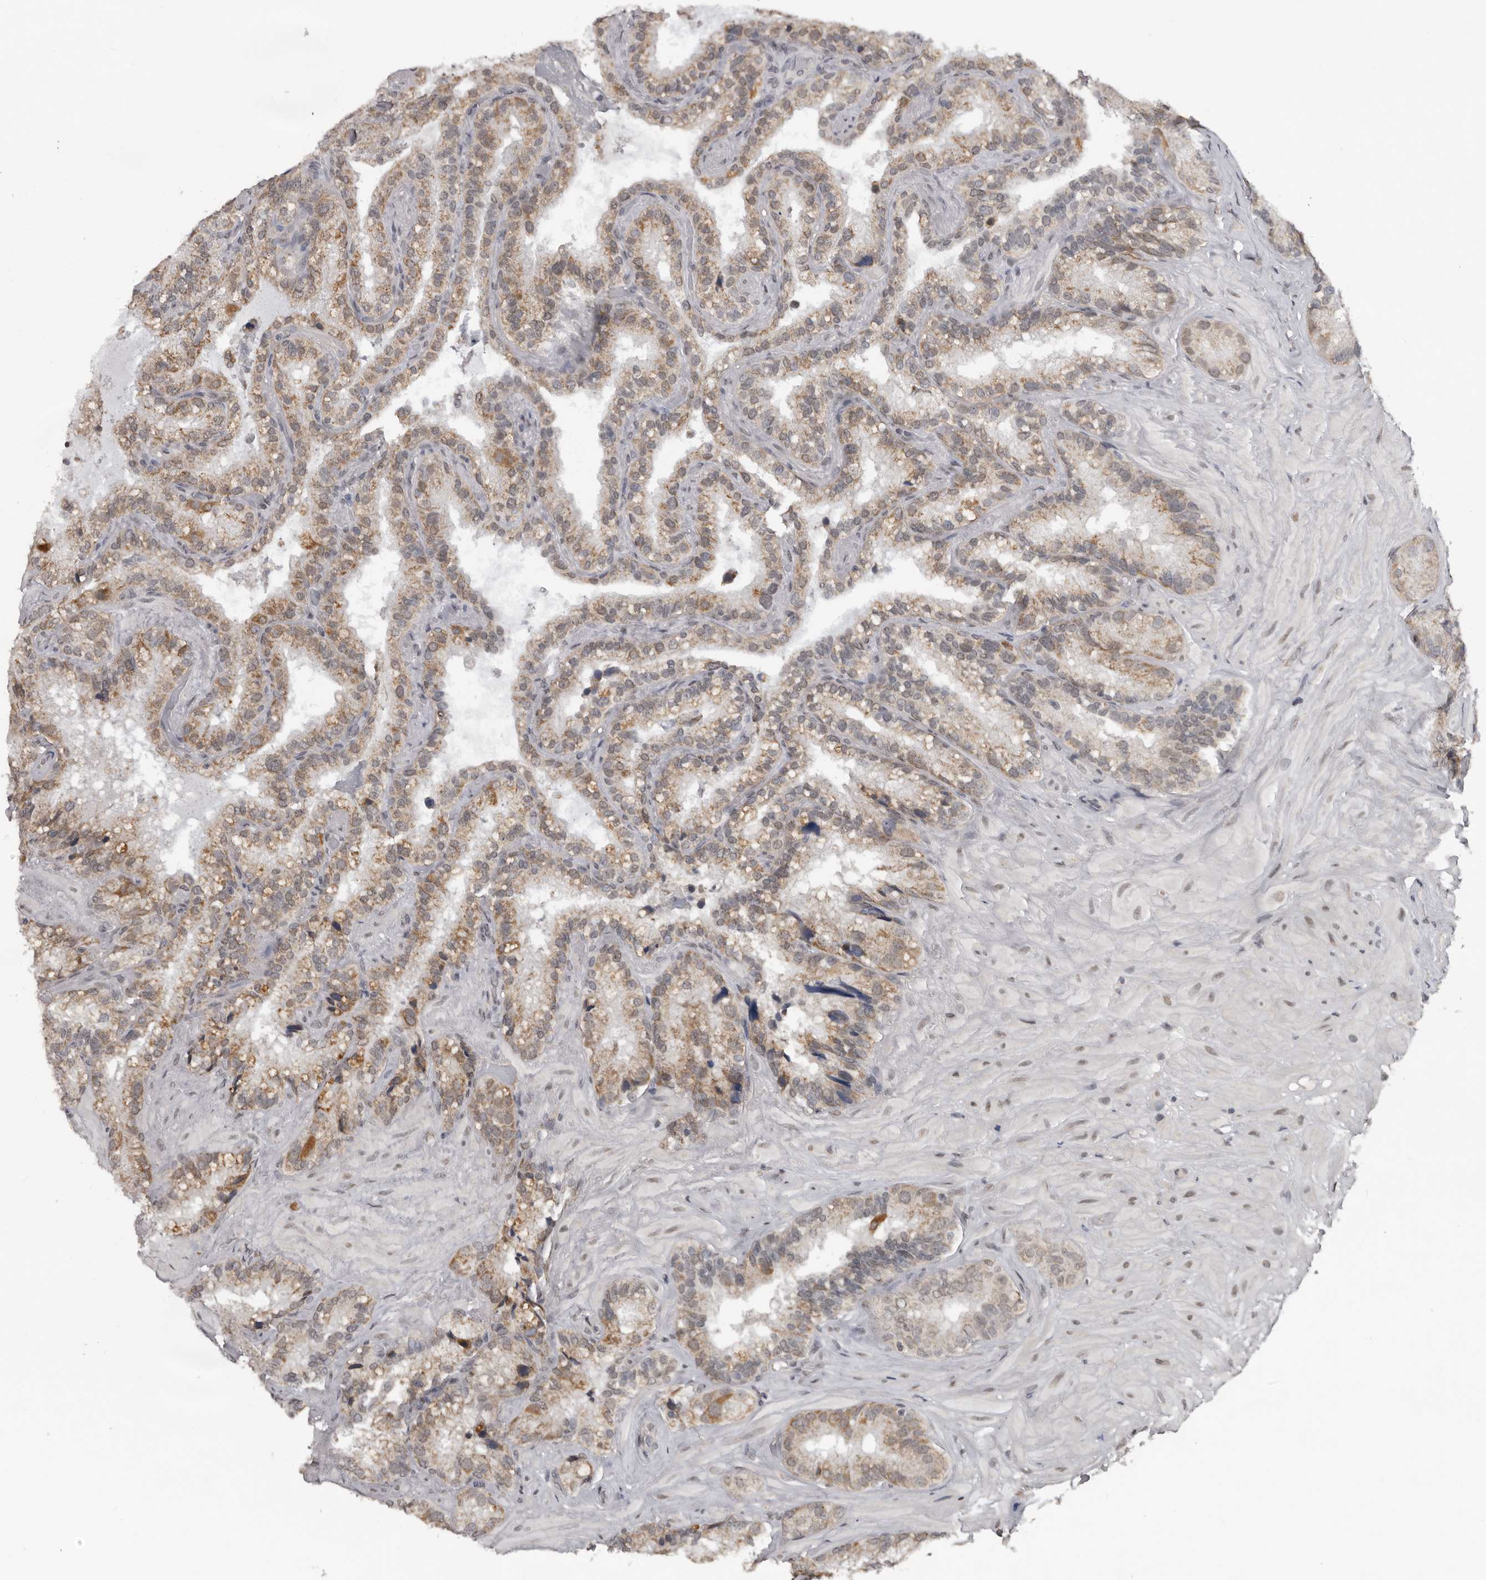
{"staining": {"intensity": "moderate", "quantity": ">75%", "location": "cytoplasmic/membranous,nuclear"}, "tissue": "seminal vesicle", "cell_type": "Glandular cells", "image_type": "normal", "snomed": [{"axis": "morphology", "description": "Normal tissue, NOS"}, {"axis": "topography", "description": "Prostate"}, {"axis": "topography", "description": "Seminal veicle"}], "caption": "Protein staining of normal seminal vesicle reveals moderate cytoplasmic/membranous,nuclear expression in about >75% of glandular cells.", "gene": "MOGAT2", "patient": {"sex": "male", "age": 68}}